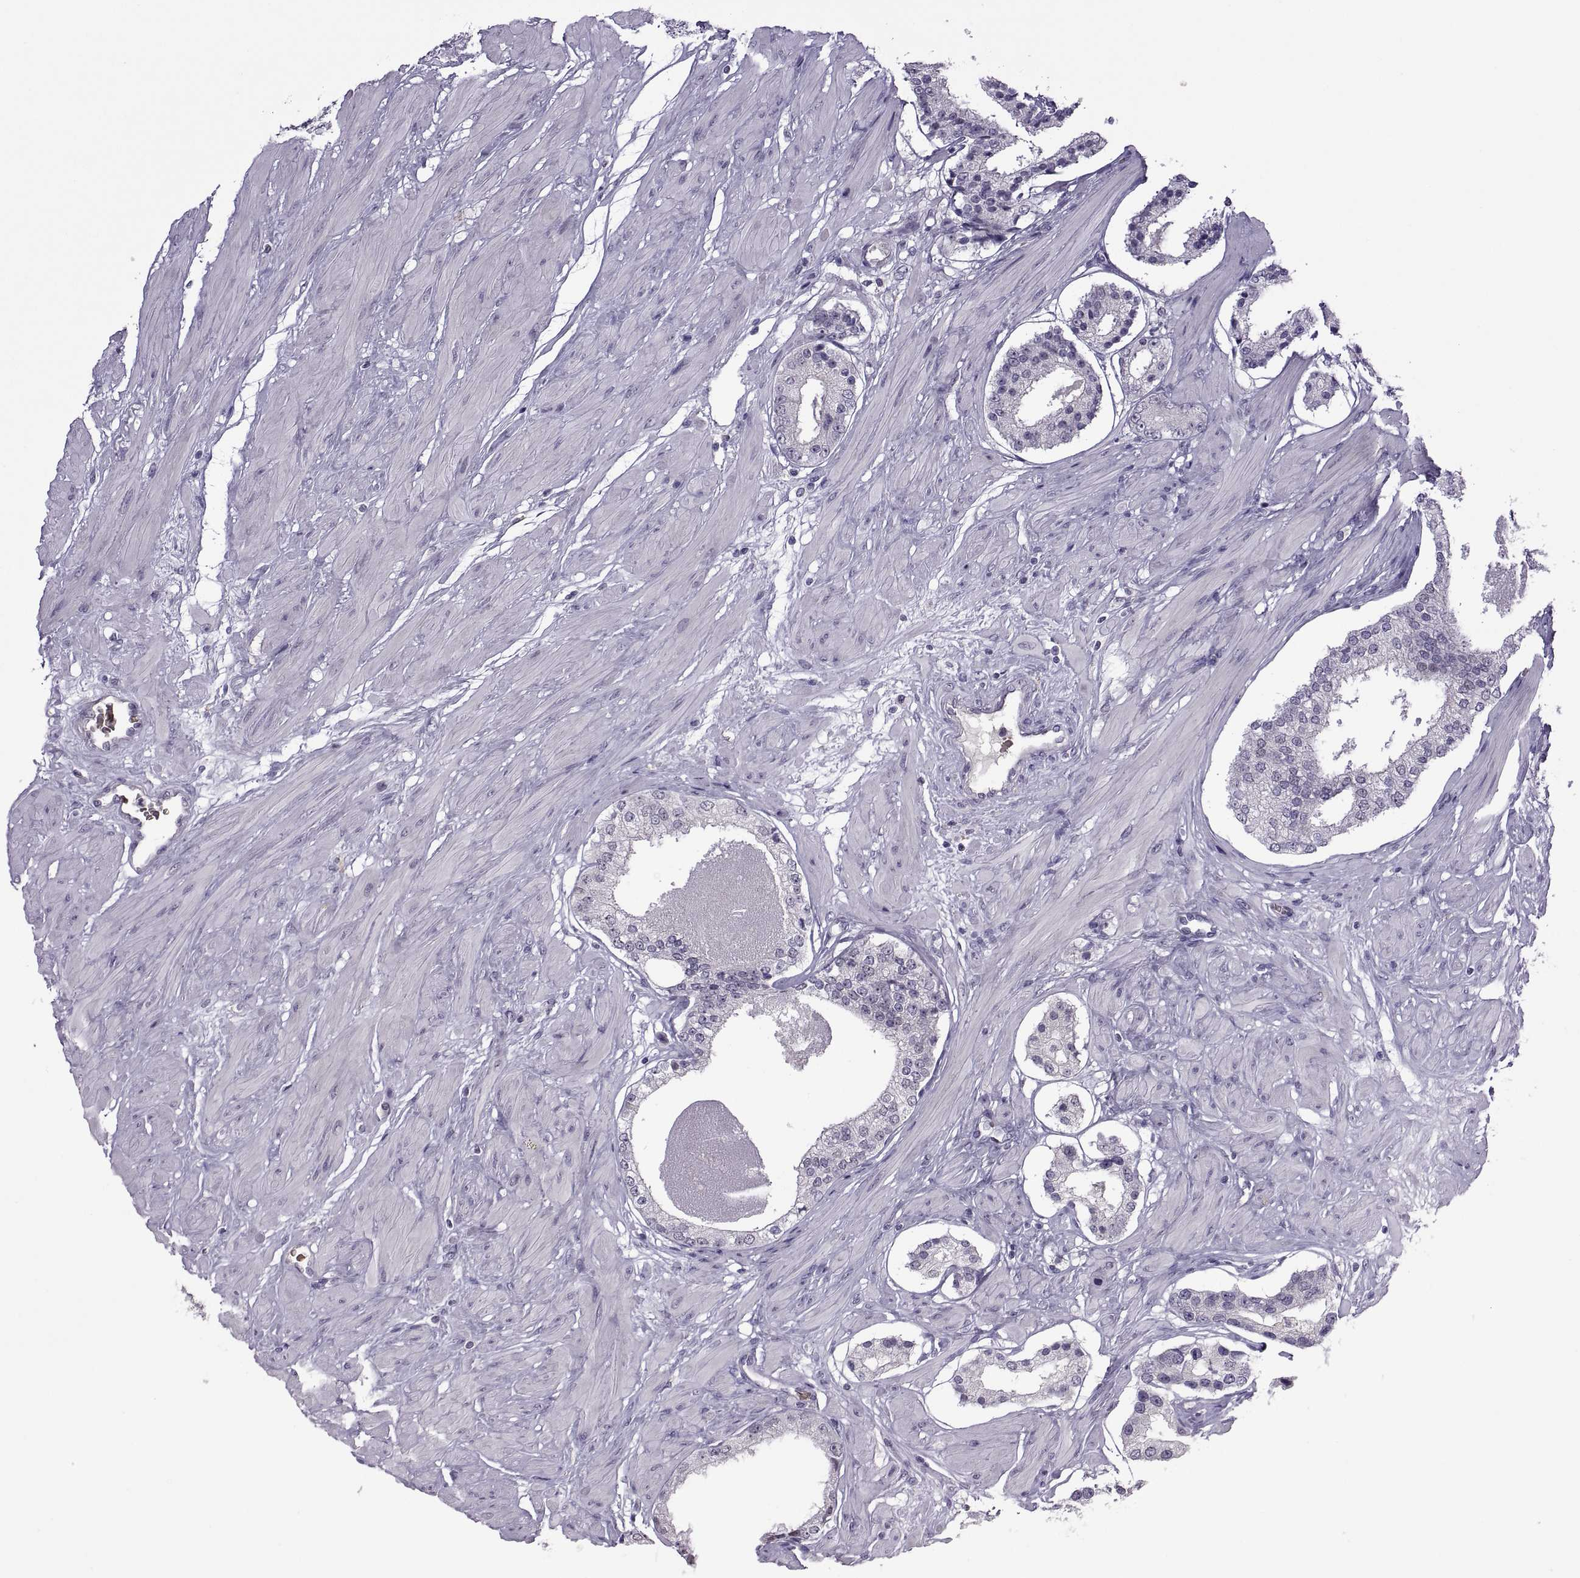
{"staining": {"intensity": "negative", "quantity": "none", "location": "none"}, "tissue": "prostate cancer", "cell_type": "Tumor cells", "image_type": "cancer", "snomed": [{"axis": "morphology", "description": "Adenocarcinoma, Low grade"}, {"axis": "topography", "description": "Prostate"}], "caption": "This is a micrograph of immunohistochemistry staining of prostate cancer, which shows no positivity in tumor cells.", "gene": "MEIOC", "patient": {"sex": "male", "age": 60}}